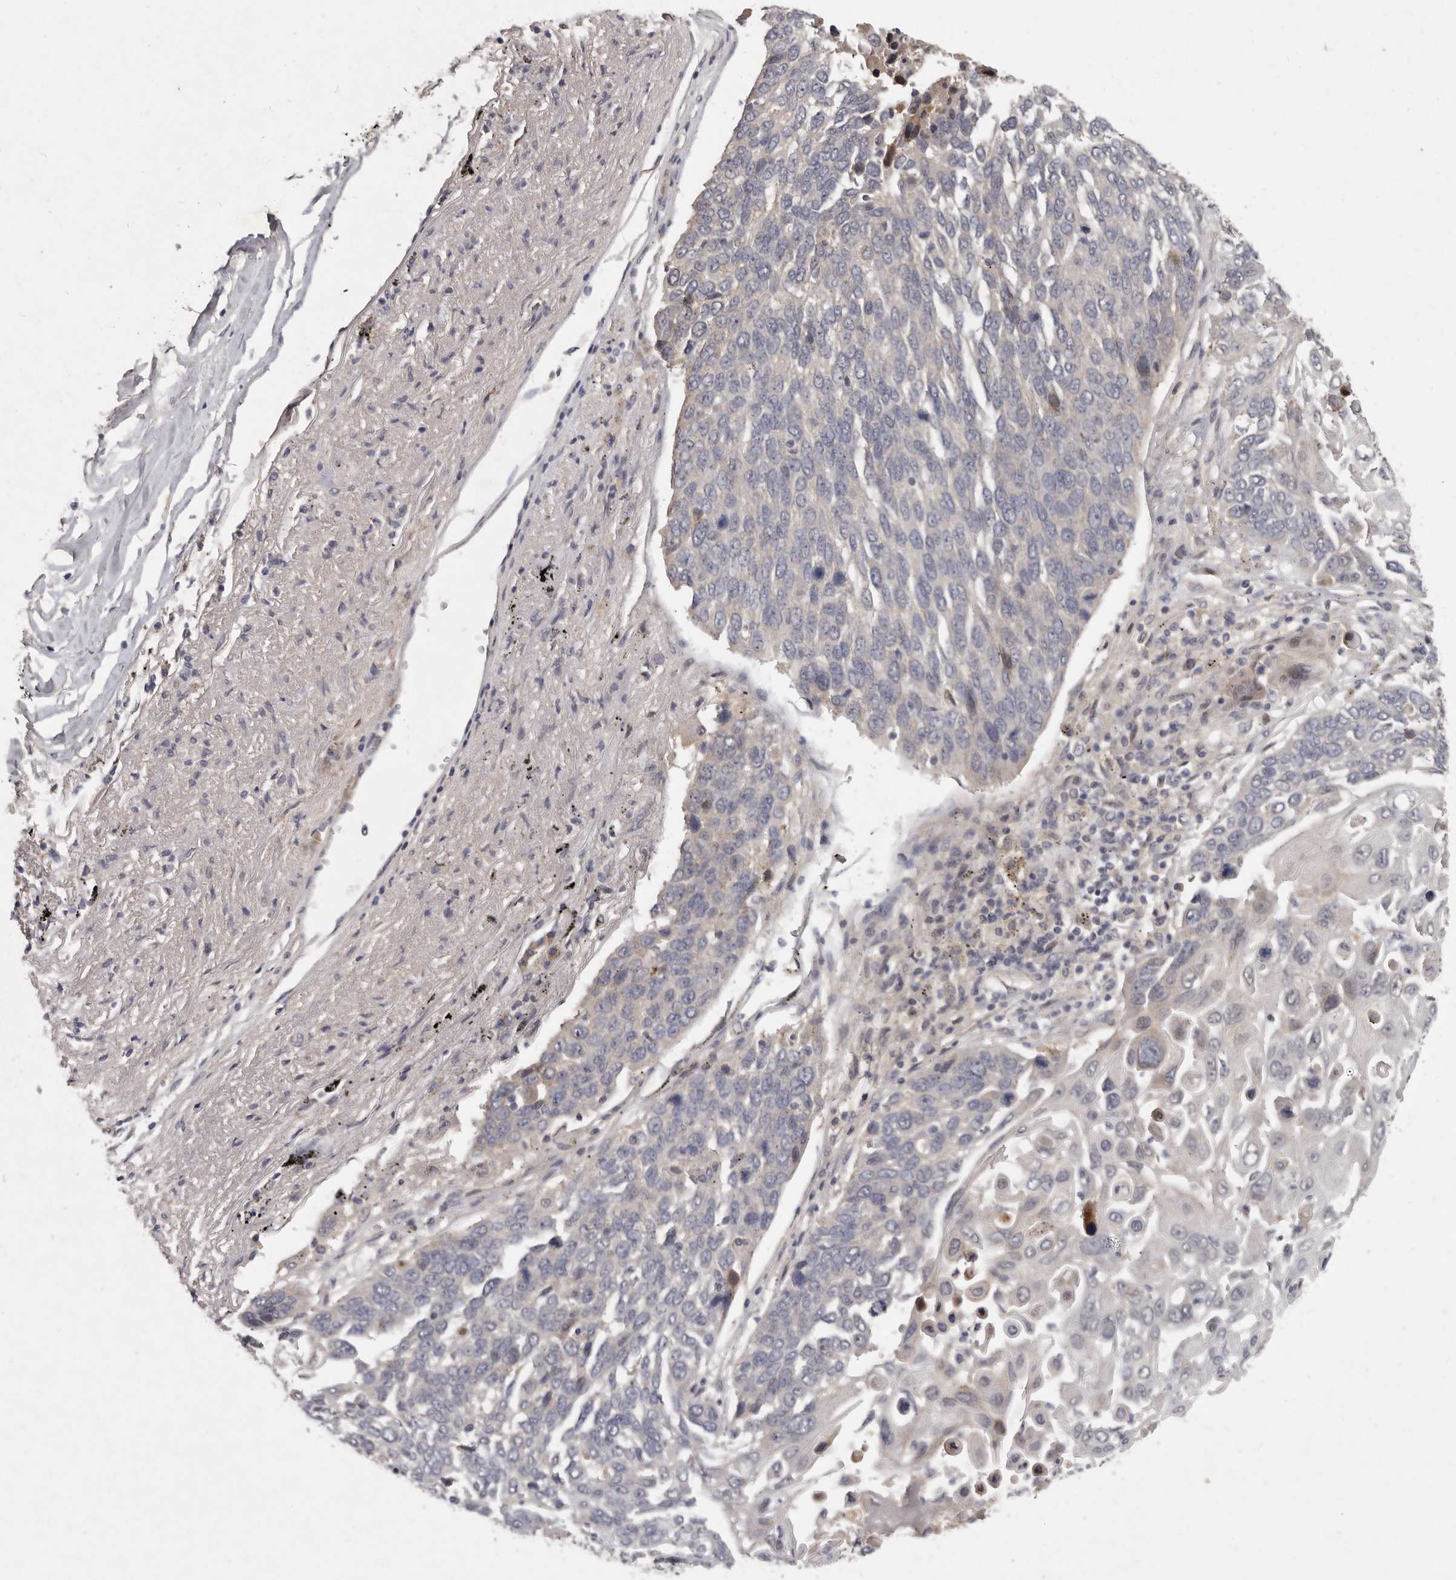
{"staining": {"intensity": "negative", "quantity": "none", "location": "none"}, "tissue": "lung cancer", "cell_type": "Tumor cells", "image_type": "cancer", "snomed": [{"axis": "morphology", "description": "Squamous cell carcinoma, NOS"}, {"axis": "topography", "description": "Lung"}], "caption": "High magnification brightfield microscopy of lung squamous cell carcinoma stained with DAB (brown) and counterstained with hematoxylin (blue): tumor cells show no significant staining.", "gene": "SLC22A1", "patient": {"sex": "male", "age": 66}}